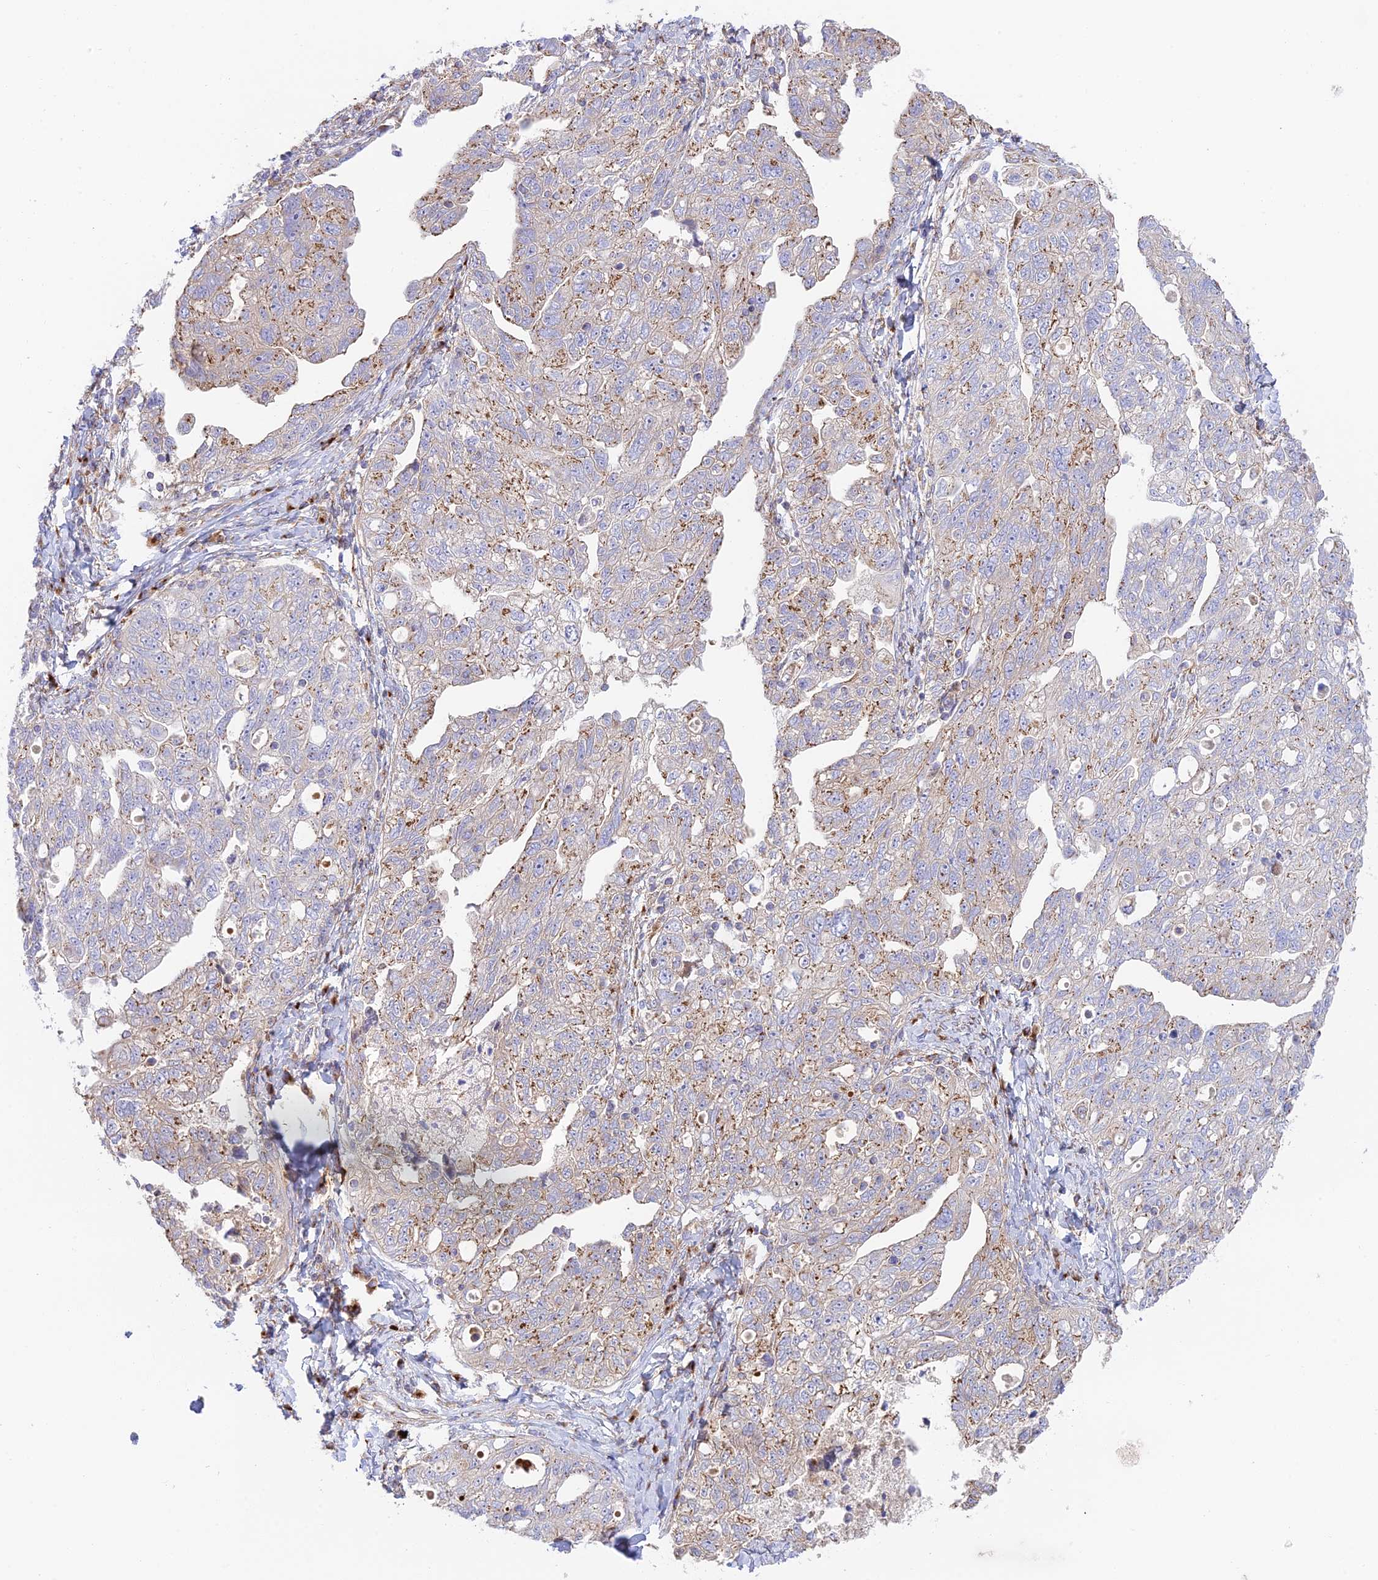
{"staining": {"intensity": "weak", "quantity": "<25%", "location": "cytoplasmic/membranous"}, "tissue": "ovarian cancer", "cell_type": "Tumor cells", "image_type": "cancer", "snomed": [{"axis": "morphology", "description": "Carcinoma, NOS"}, {"axis": "morphology", "description": "Cystadenocarcinoma, serous, NOS"}, {"axis": "topography", "description": "Ovary"}], "caption": "IHC micrograph of ovarian serous cystadenocarcinoma stained for a protein (brown), which shows no positivity in tumor cells. The staining is performed using DAB (3,3'-diaminobenzidine) brown chromogen with nuclei counter-stained in using hematoxylin.", "gene": "GOLGA3", "patient": {"sex": "female", "age": 69}}